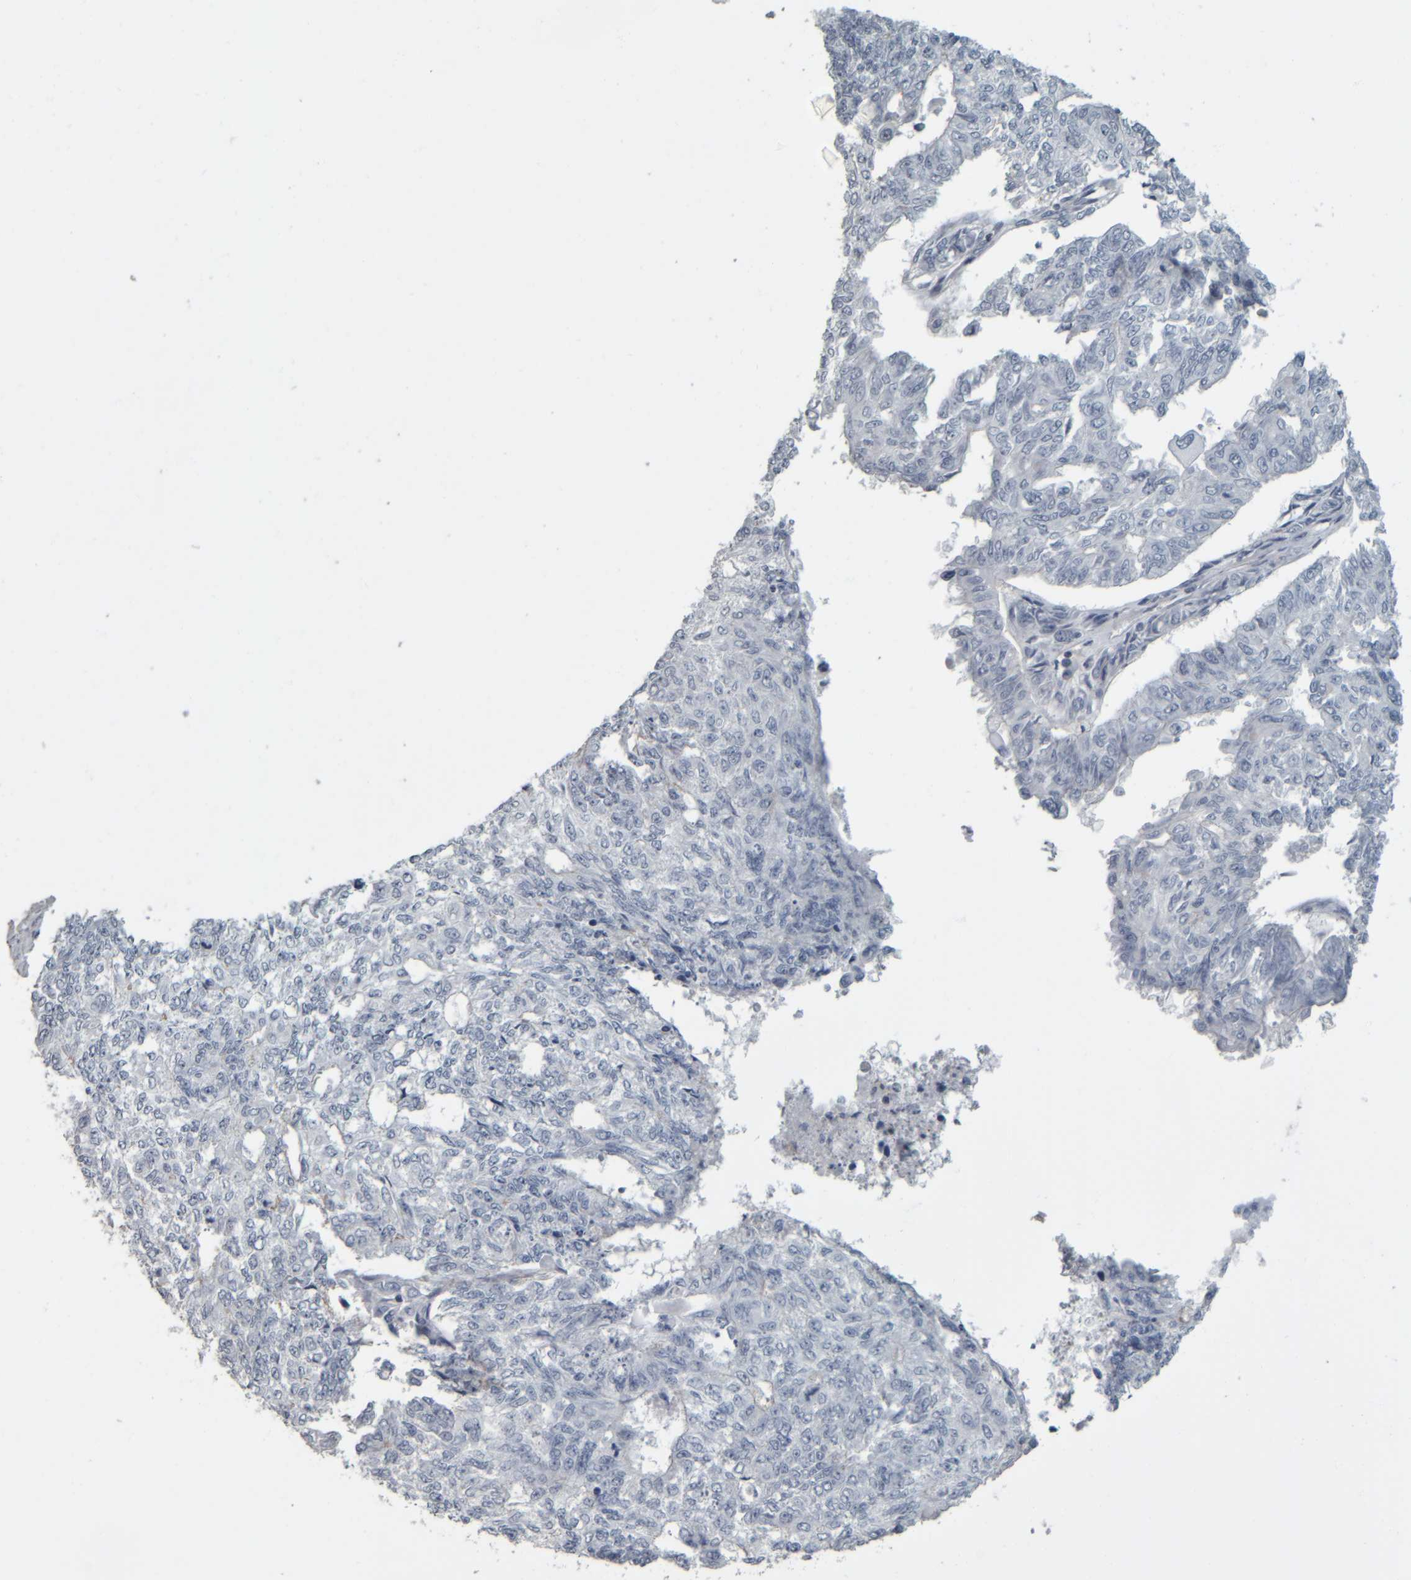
{"staining": {"intensity": "negative", "quantity": "none", "location": "none"}, "tissue": "endometrial cancer", "cell_type": "Tumor cells", "image_type": "cancer", "snomed": [{"axis": "morphology", "description": "Adenocarcinoma, NOS"}, {"axis": "topography", "description": "Endometrium"}], "caption": "Immunohistochemistry (IHC) of adenocarcinoma (endometrial) reveals no staining in tumor cells. Nuclei are stained in blue.", "gene": "CAVIN4", "patient": {"sex": "female", "age": 32}}